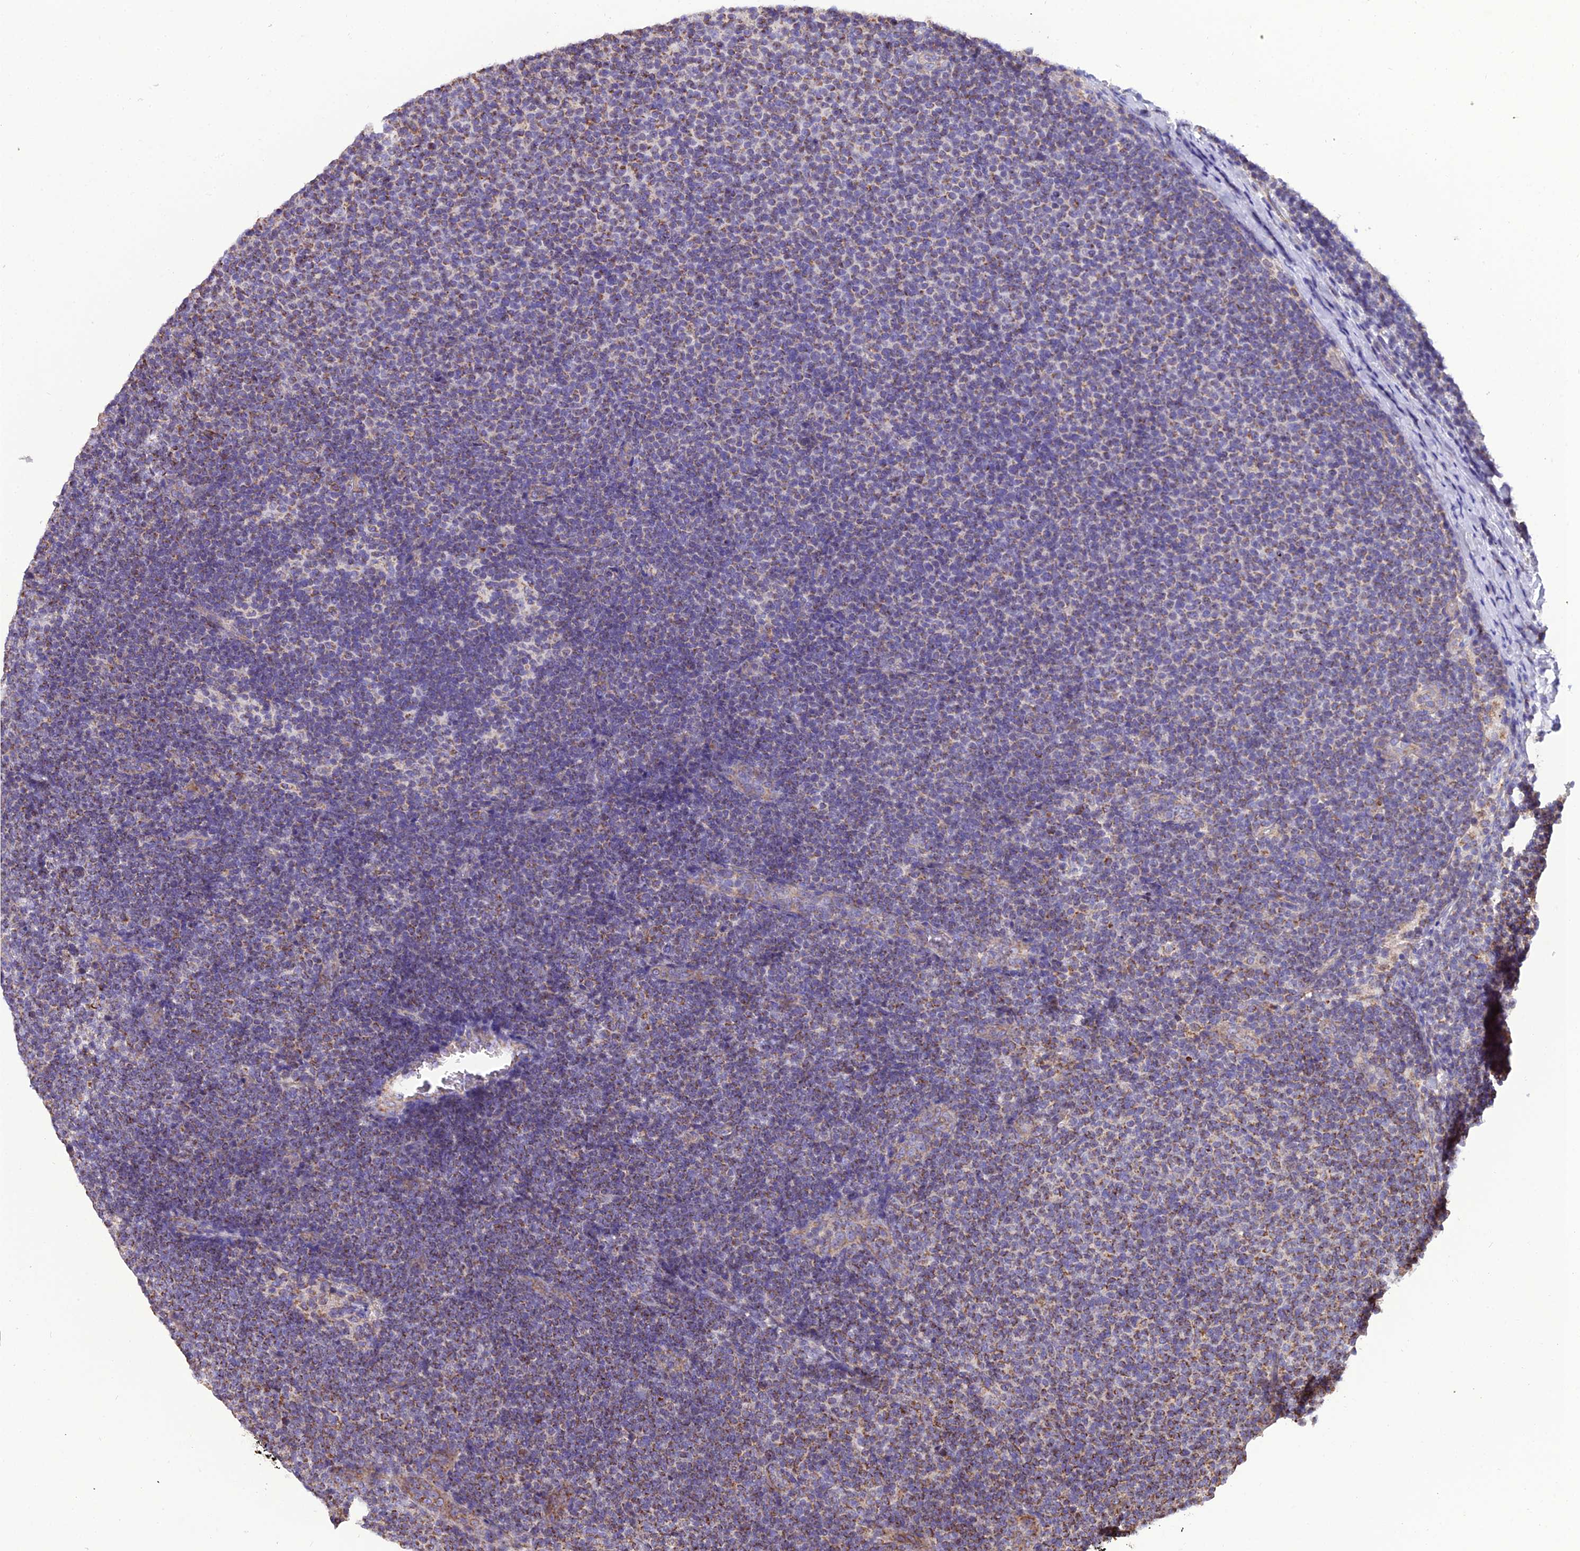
{"staining": {"intensity": "moderate", "quantity": "25%-75%", "location": "cytoplasmic/membranous"}, "tissue": "lymphoma", "cell_type": "Tumor cells", "image_type": "cancer", "snomed": [{"axis": "morphology", "description": "Malignant lymphoma, non-Hodgkin's type, Low grade"}, {"axis": "topography", "description": "Lymph node"}], "caption": "Protein staining by immunohistochemistry displays moderate cytoplasmic/membranous expression in approximately 25%-75% of tumor cells in lymphoma.", "gene": "GPD1", "patient": {"sex": "male", "age": 66}}